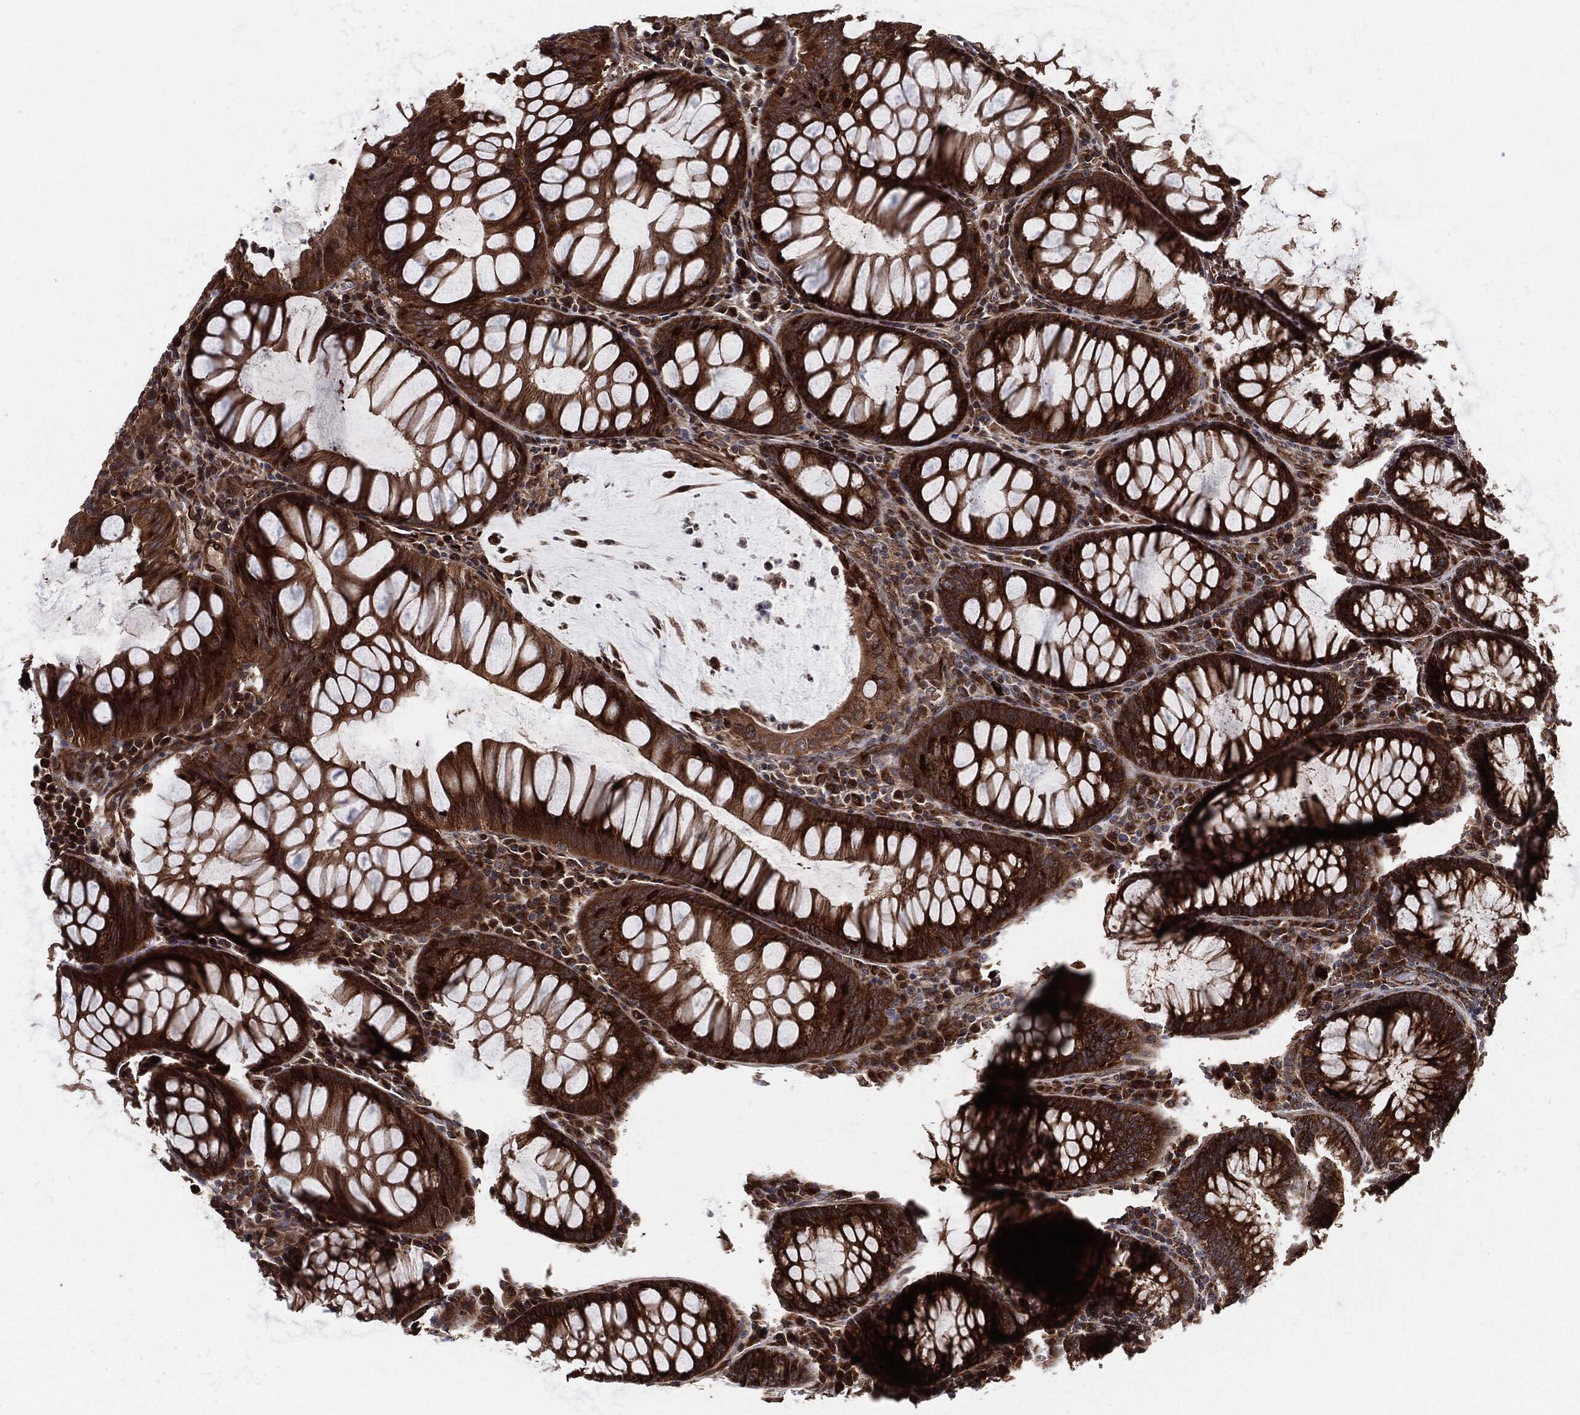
{"staining": {"intensity": "strong", "quantity": ">75%", "location": "cytoplasmic/membranous"}, "tissue": "colorectal cancer", "cell_type": "Tumor cells", "image_type": "cancer", "snomed": [{"axis": "morphology", "description": "Normal tissue, NOS"}, {"axis": "morphology", "description": "Adenocarcinoma, NOS"}, {"axis": "topography", "description": "Rectum"}, {"axis": "topography", "description": "Peripheral nerve tissue"}], "caption": "Strong cytoplasmic/membranous positivity is identified in about >75% of tumor cells in colorectal cancer (adenocarcinoma).", "gene": "BCAR1", "patient": {"sex": "male", "age": 92}}